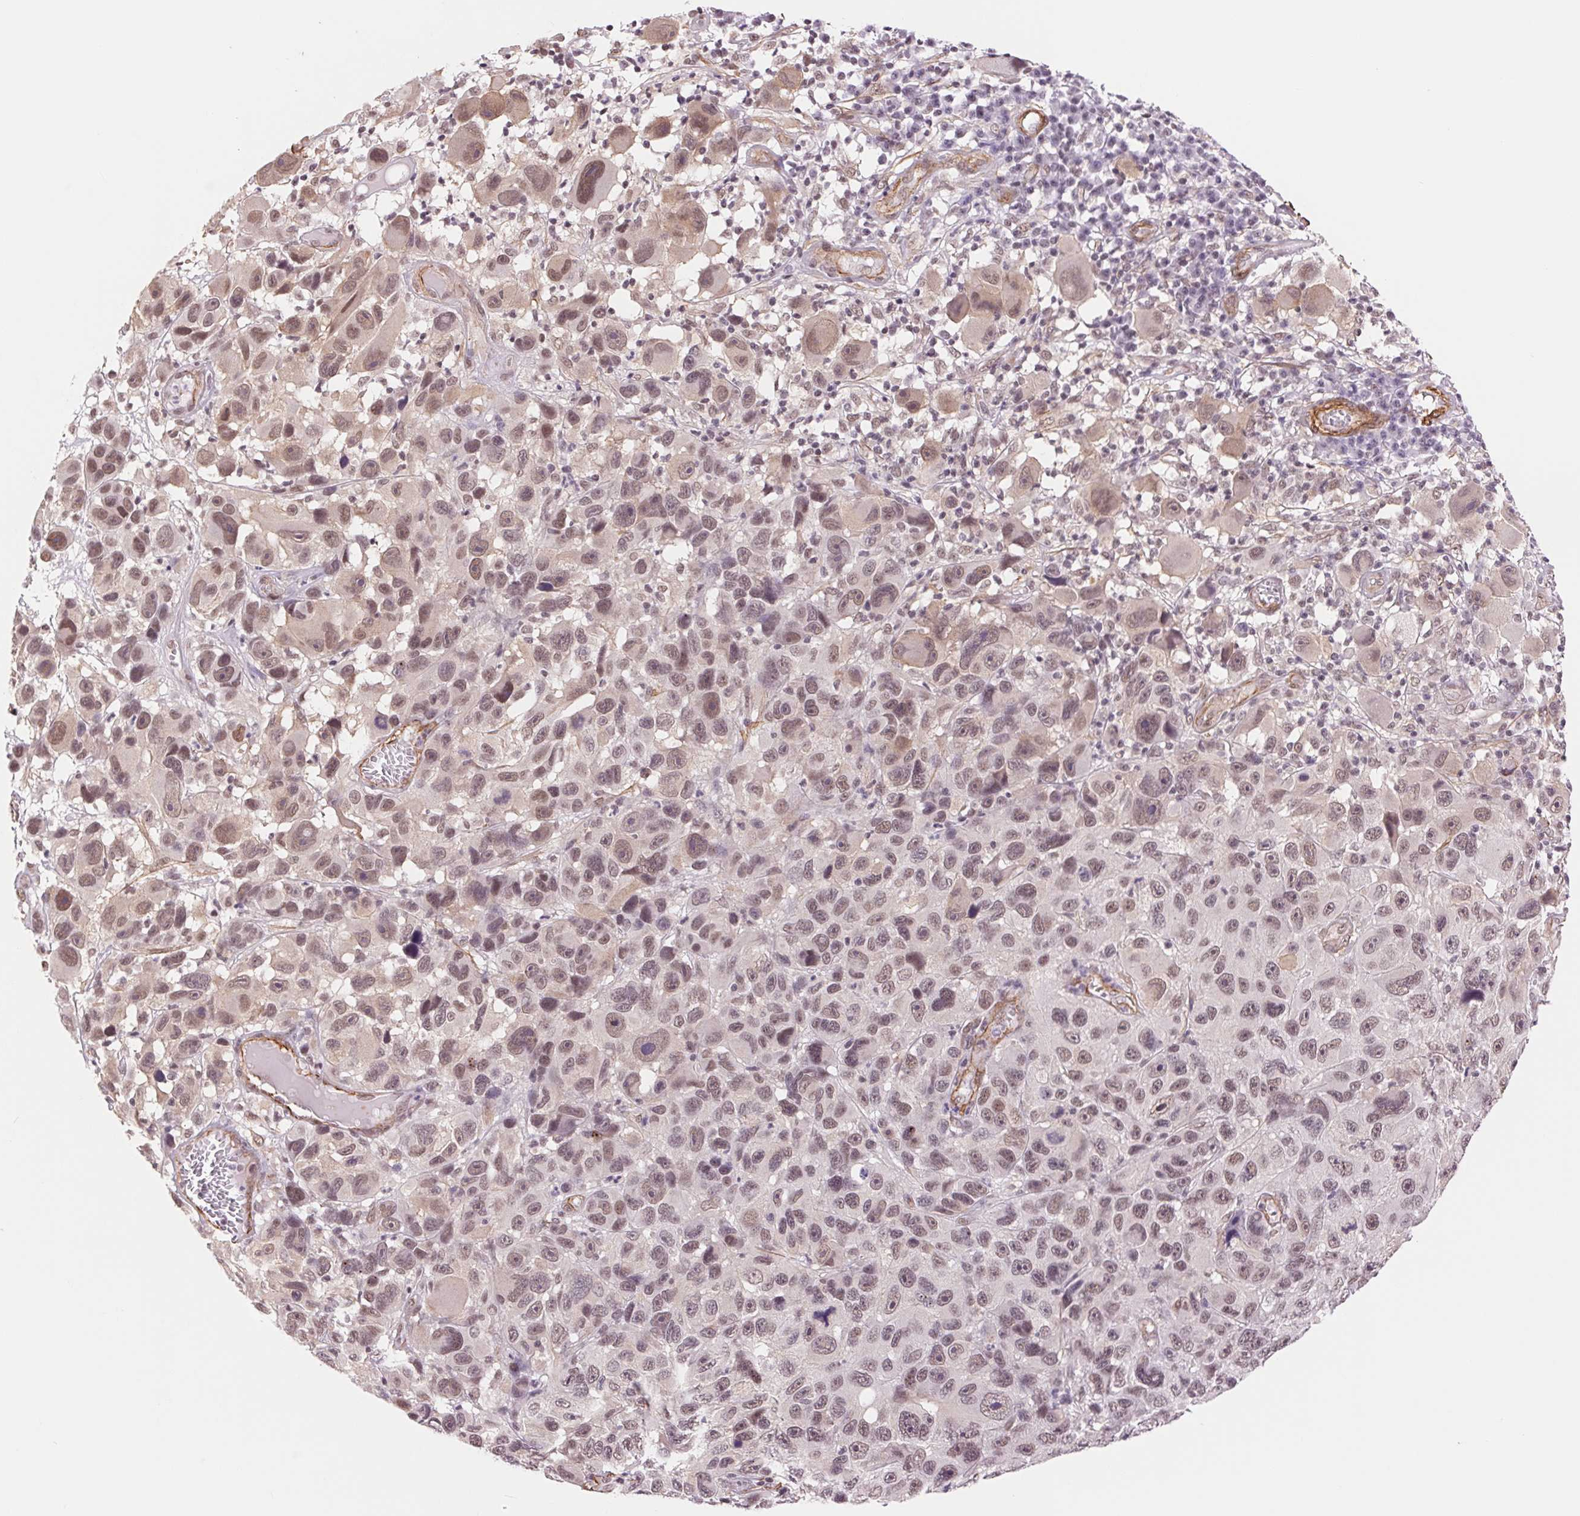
{"staining": {"intensity": "moderate", "quantity": ">75%", "location": "nuclear"}, "tissue": "melanoma", "cell_type": "Tumor cells", "image_type": "cancer", "snomed": [{"axis": "morphology", "description": "Malignant melanoma, NOS"}, {"axis": "topography", "description": "Skin"}], "caption": "Brown immunohistochemical staining in melanoma reveals moderate nuclear expression in approximately >75% of tumor cells. (Stains: DAB in brown, nuclei in blue, Microscopy: brightfield microscopy at high magnification).", "gene": "BCAT1", "patient": {"sex": "male", "age": 53}}